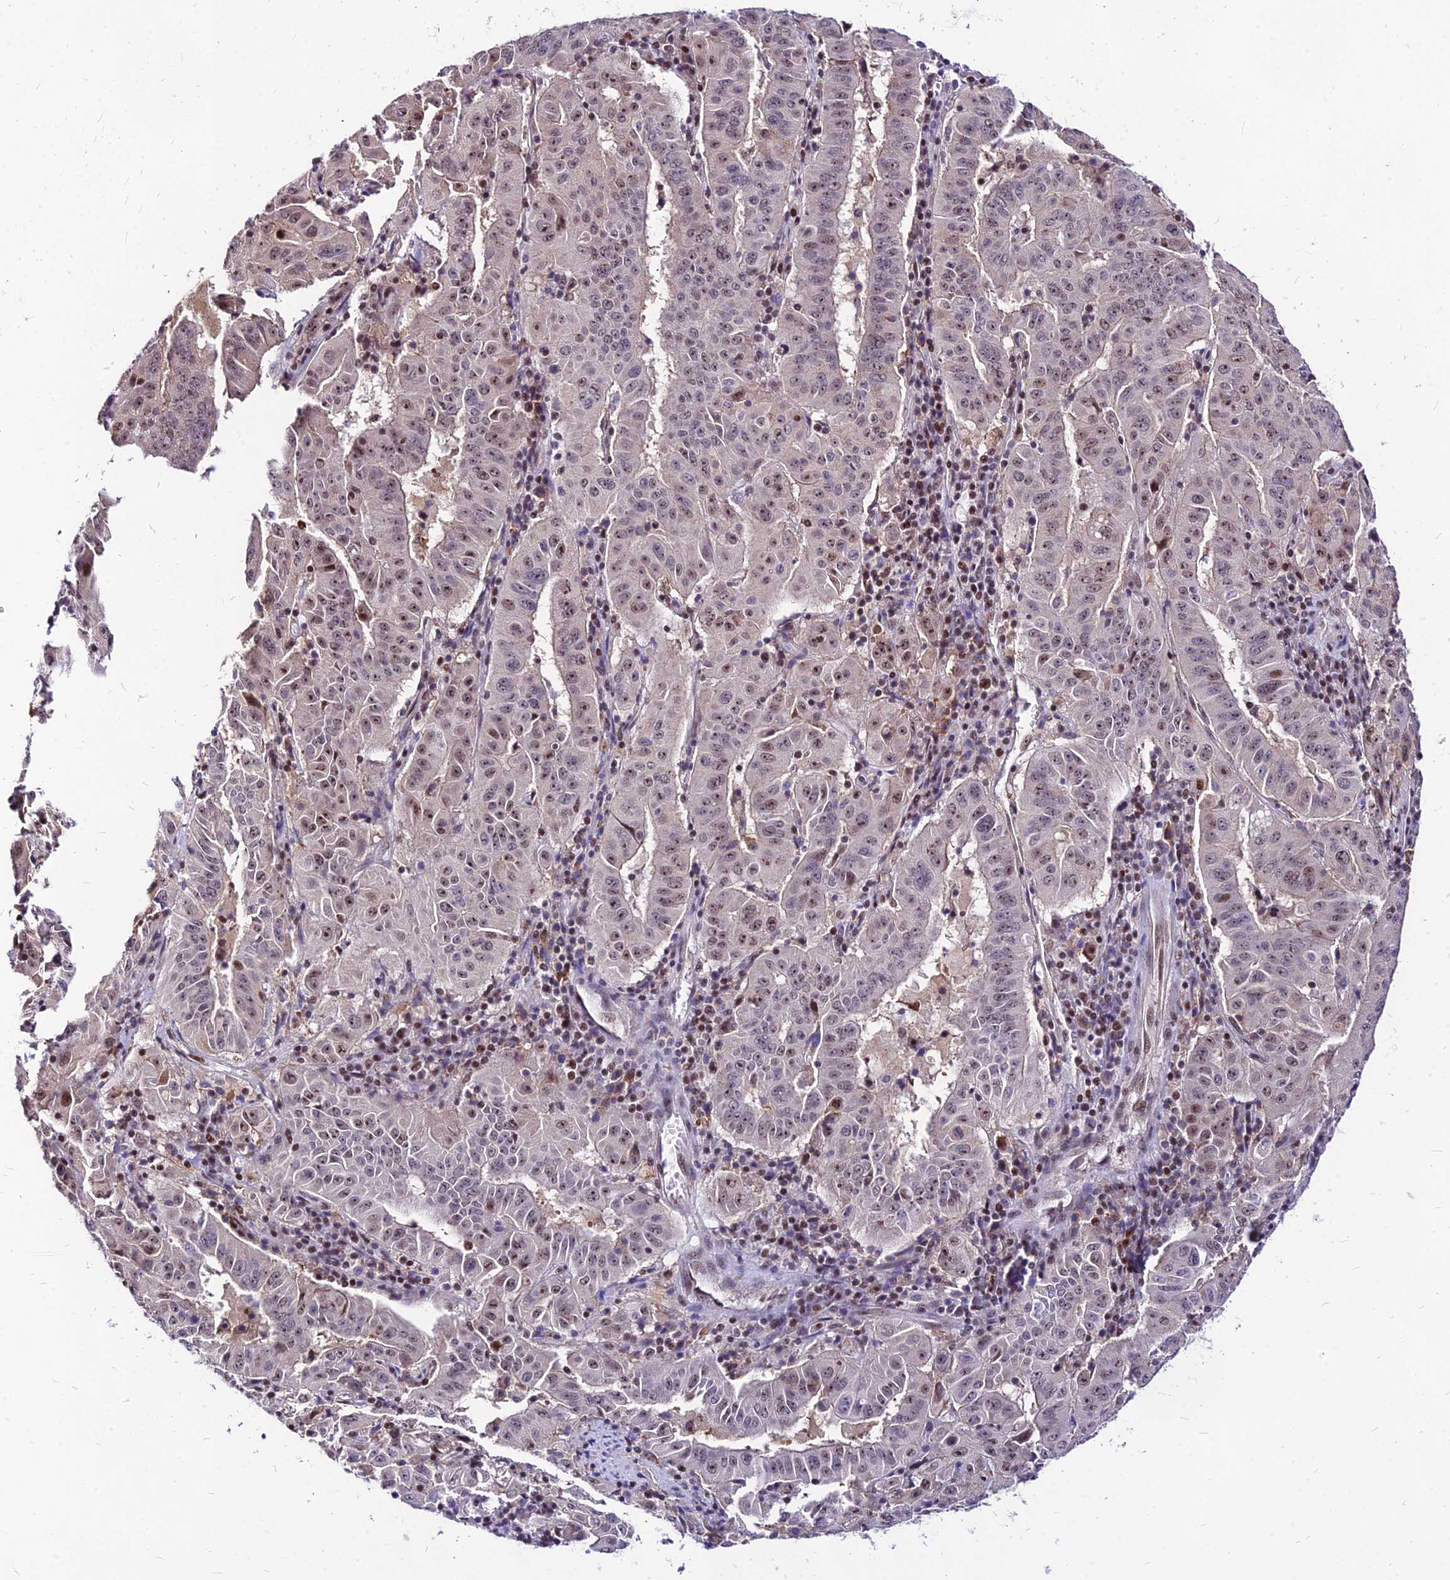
{"staining": {"intensity": "strong", "quantity": "<25%", "location": "nuclear"}, "tissue": "pancreatic cancer", "cell_type": "Tumor cells", "image_type": "cancer", "snomed": [{"axis": "morphology", "description": "Adenocarcinoma, NOS"}, {"axis": "topography", "description": "Pancreas"}], "caption": "Tumor cells demonstrate medium levels of strong nuclear expression in about <25% of cells in pancreatic cancer.", "gene": "DDX55", "patient": {"sex": "male", "age": 63}}